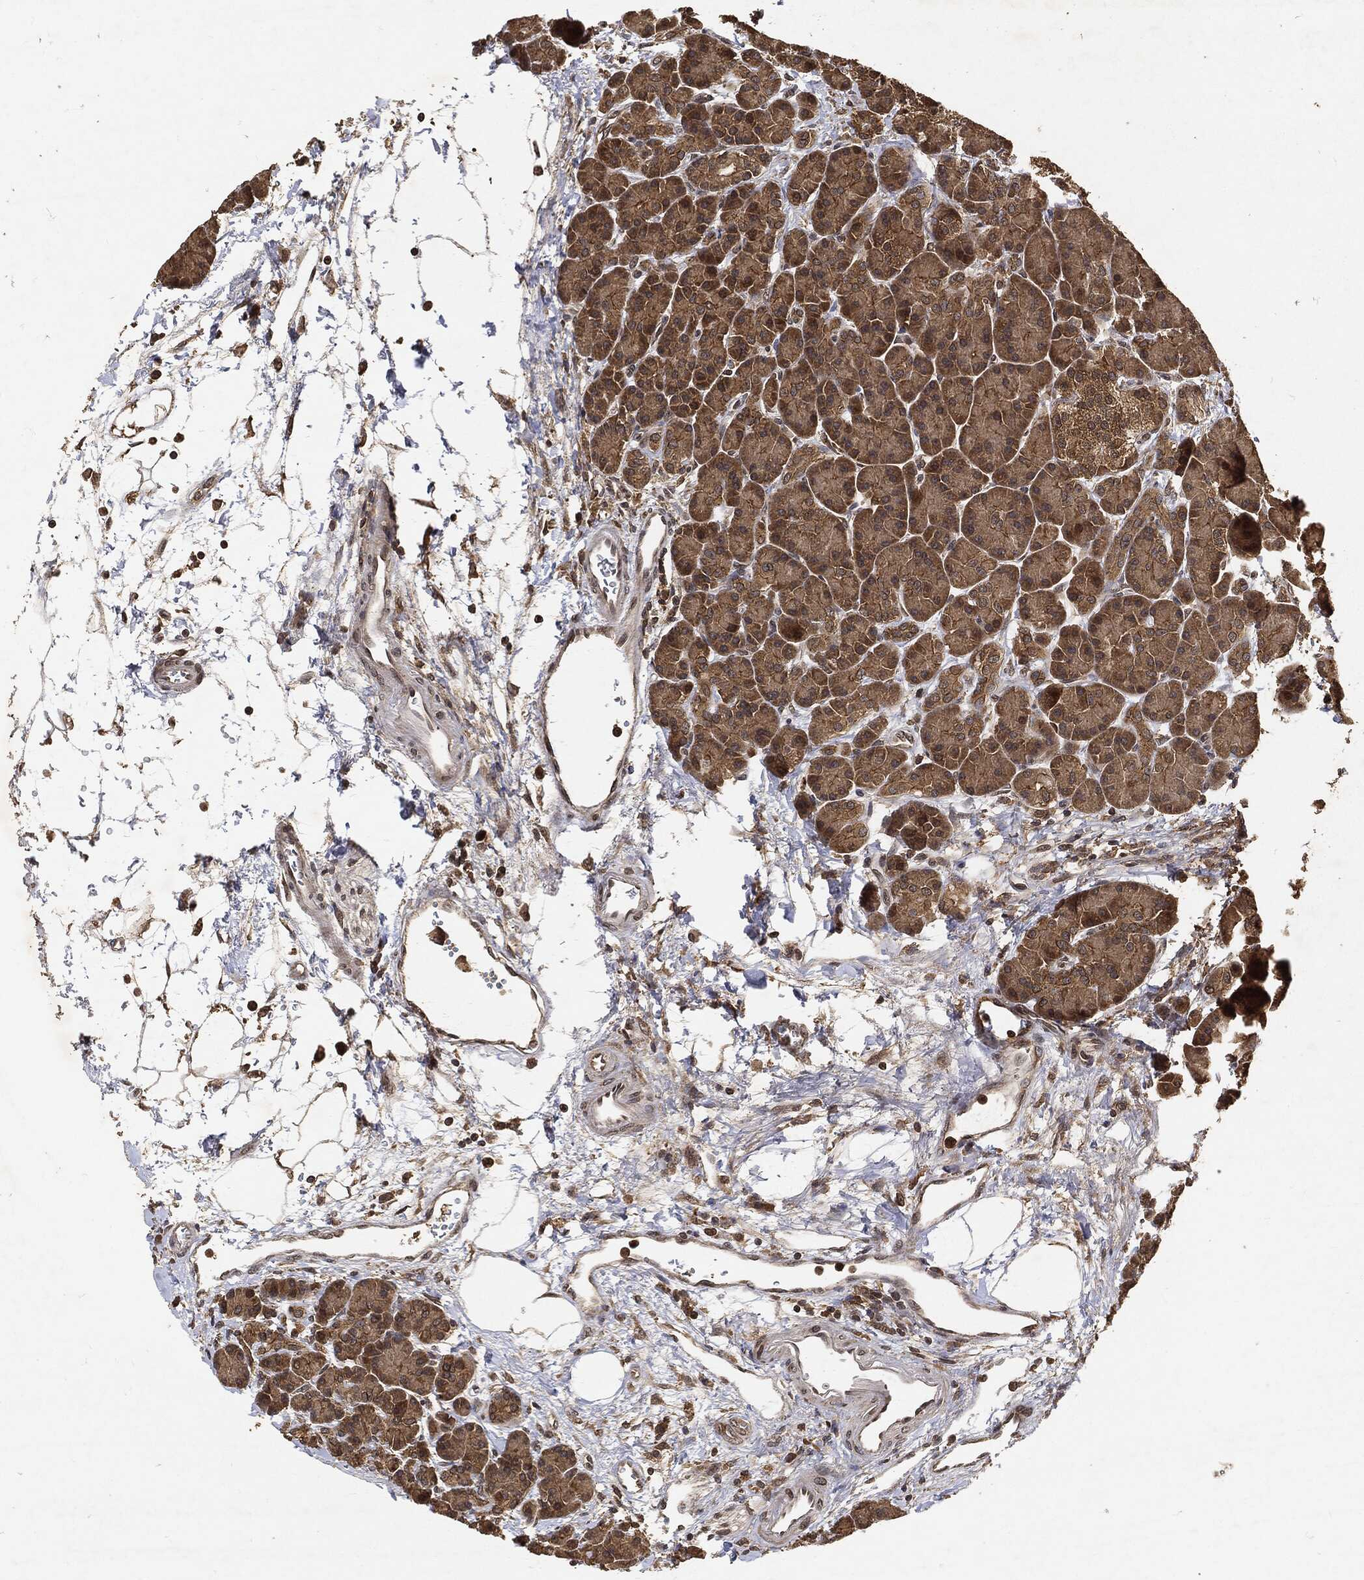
{"staining": {"intensity": "moderate", "quantity": ">75%", "location": "cytoplasmic/membranous"}, "tissue": "pancreas", "cell_type": "Exocrine glandular cells", "image_type": "normal", "snomed": [{"axis": "morphology", "description": "Normal tissue, NOS"}, {"axis": "topography", "description": "Pancreas"}], "caption": "Immunohistochemical staining of benign pancreas displays >75% levels of moderate cytoplasmic/membranous protein positivity in approximately >75% of exocrine glandular cells.", "gene": "ZNF226", "patient": {"sex": "female", "age": 63}}